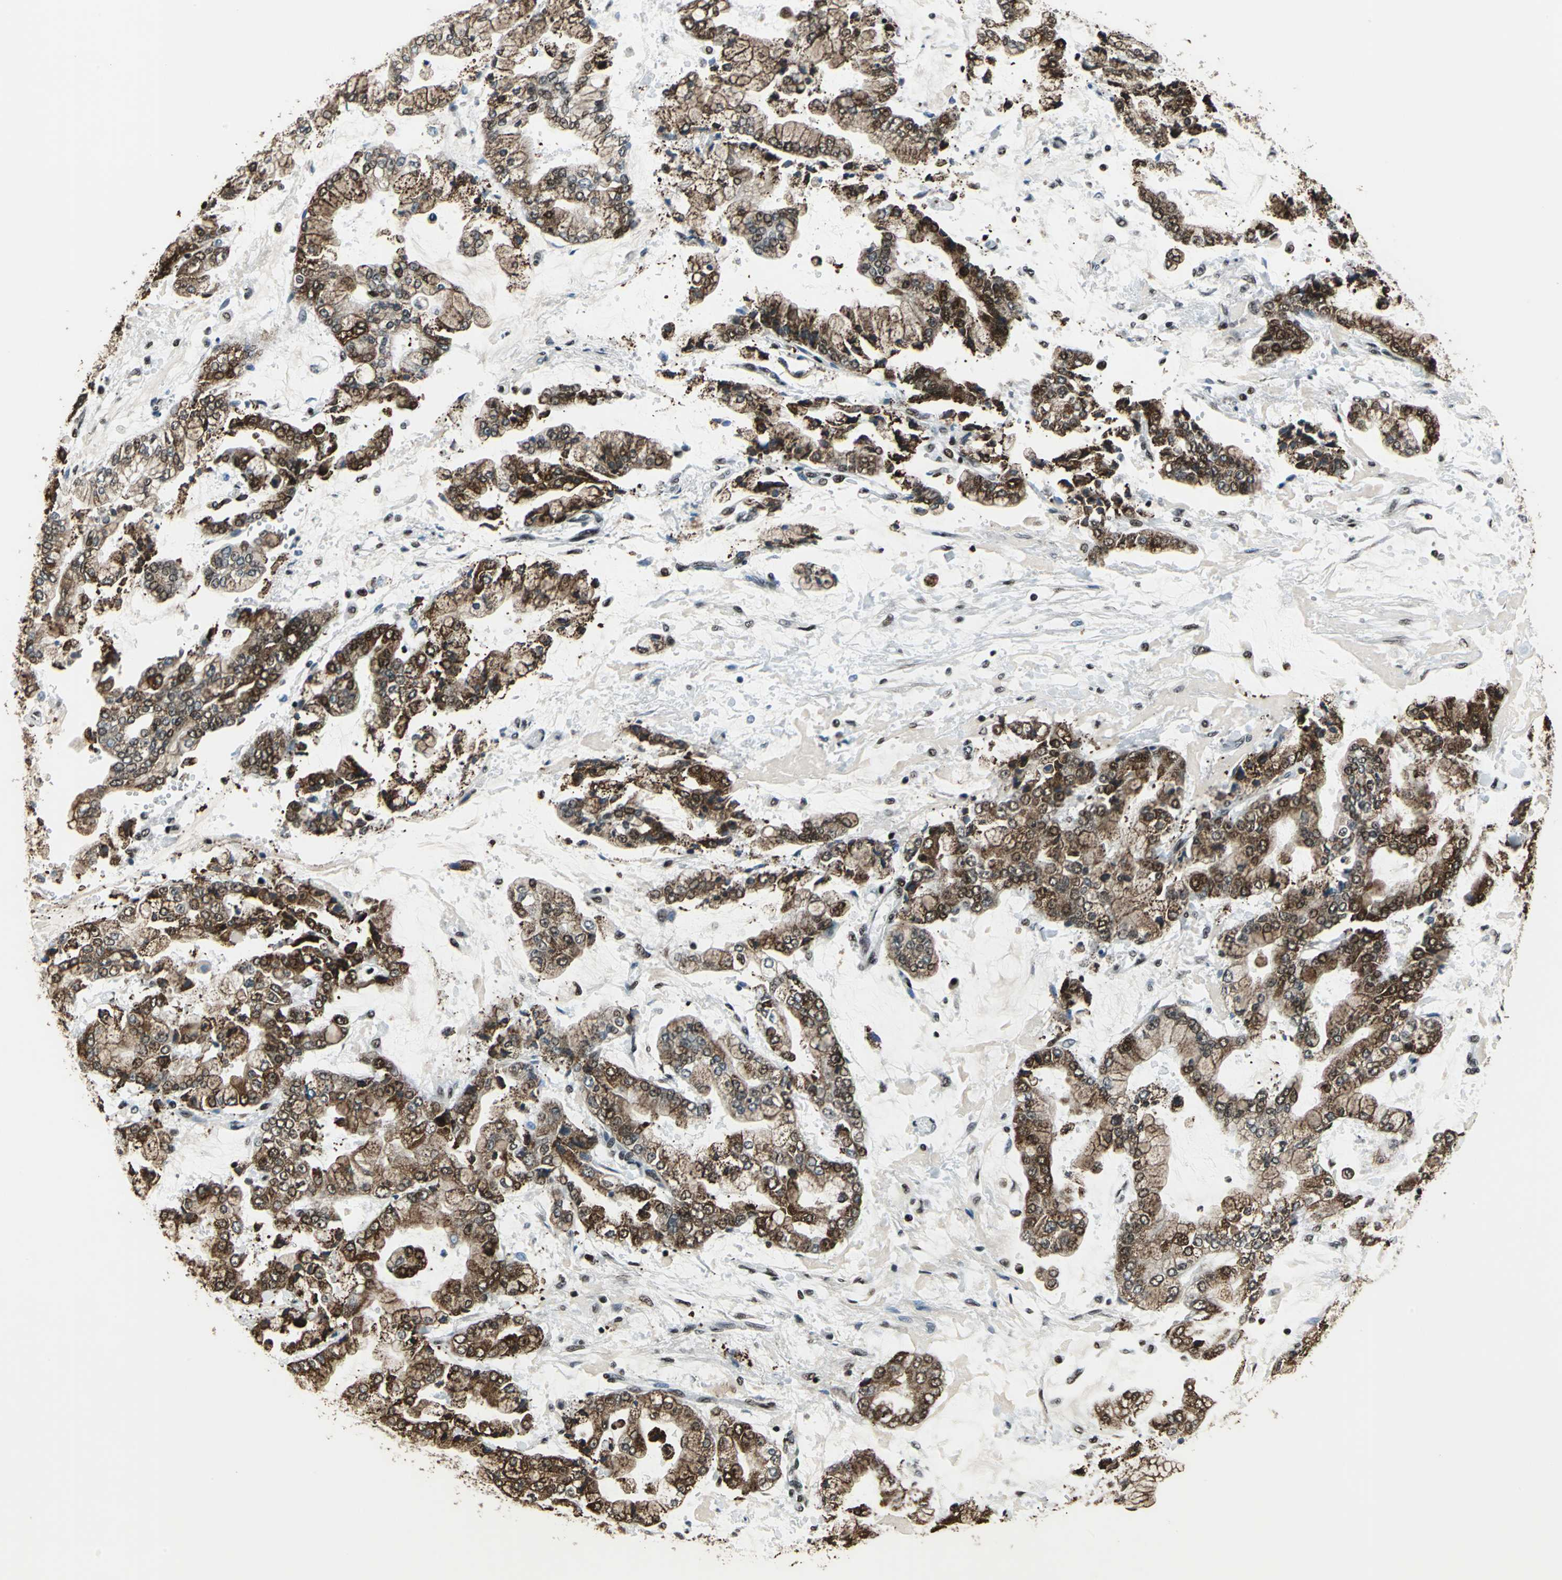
{"staining": {"intensity": "moderate", "quantity": ">75%", "location": "cytoplasmic/membranous,nuclear"}, "tissue": "stomach cancer", "cell_type": "Tumor cells", "image_type": "cancer", "snomed": [{"axis": "morphology", "description": "Adenocarcinoma, NOS"}, {"axis": "topography", "description": "Stomach"}], "caption": "High-power microscopy captured an IHC photomicrograph of adenocarcinoma (stomach), revealing moderate cytoplasmic/membranous and nuclear expression in approximately >75% of tumor cells. (DAB IHC, brown staining for protein, blue staining for nuclei).", "gene": "BCLAF1", "patient": {"sex": "male", "age": 76}}